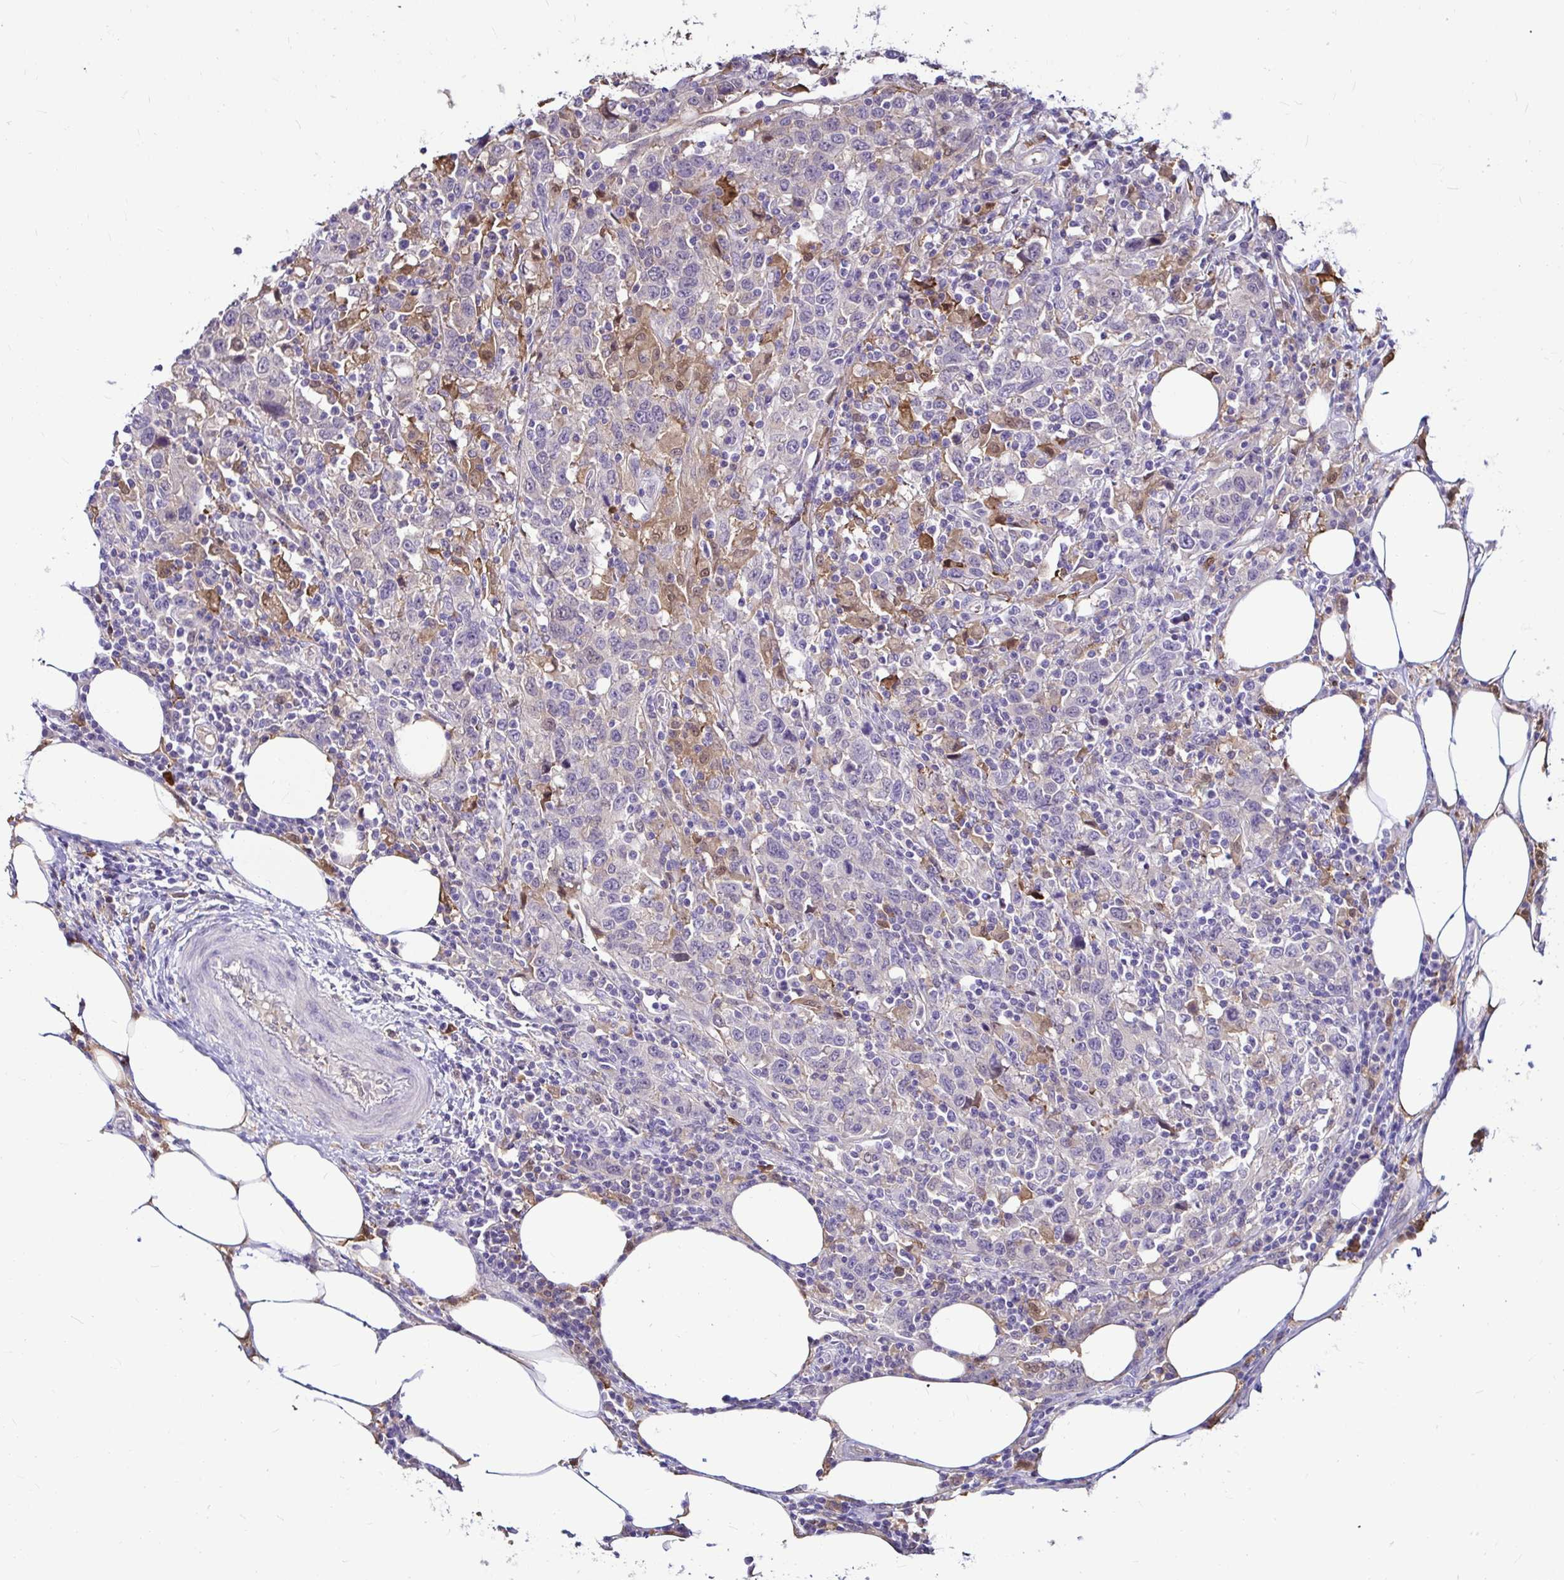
{"staining": {"intensity": "negative", "quantity": "none", "location": "none"}, "tissue": "urothelial cancer", "cell_type": "Tumor cells", "image_type": "cancer", "snomed": [{"axis": "morphology", "description": "Urothelial carcinoma, High grade"}, {"axis": "topography", "description": "Urinary bladder"}], "caption": "IHC image of high-grade urothelial carcinoma stained for a protein (brown), which demonstrates no positivity in tumor cells.", "gene": "IDH1", "patient": {"sex": "male", "age": 61}}